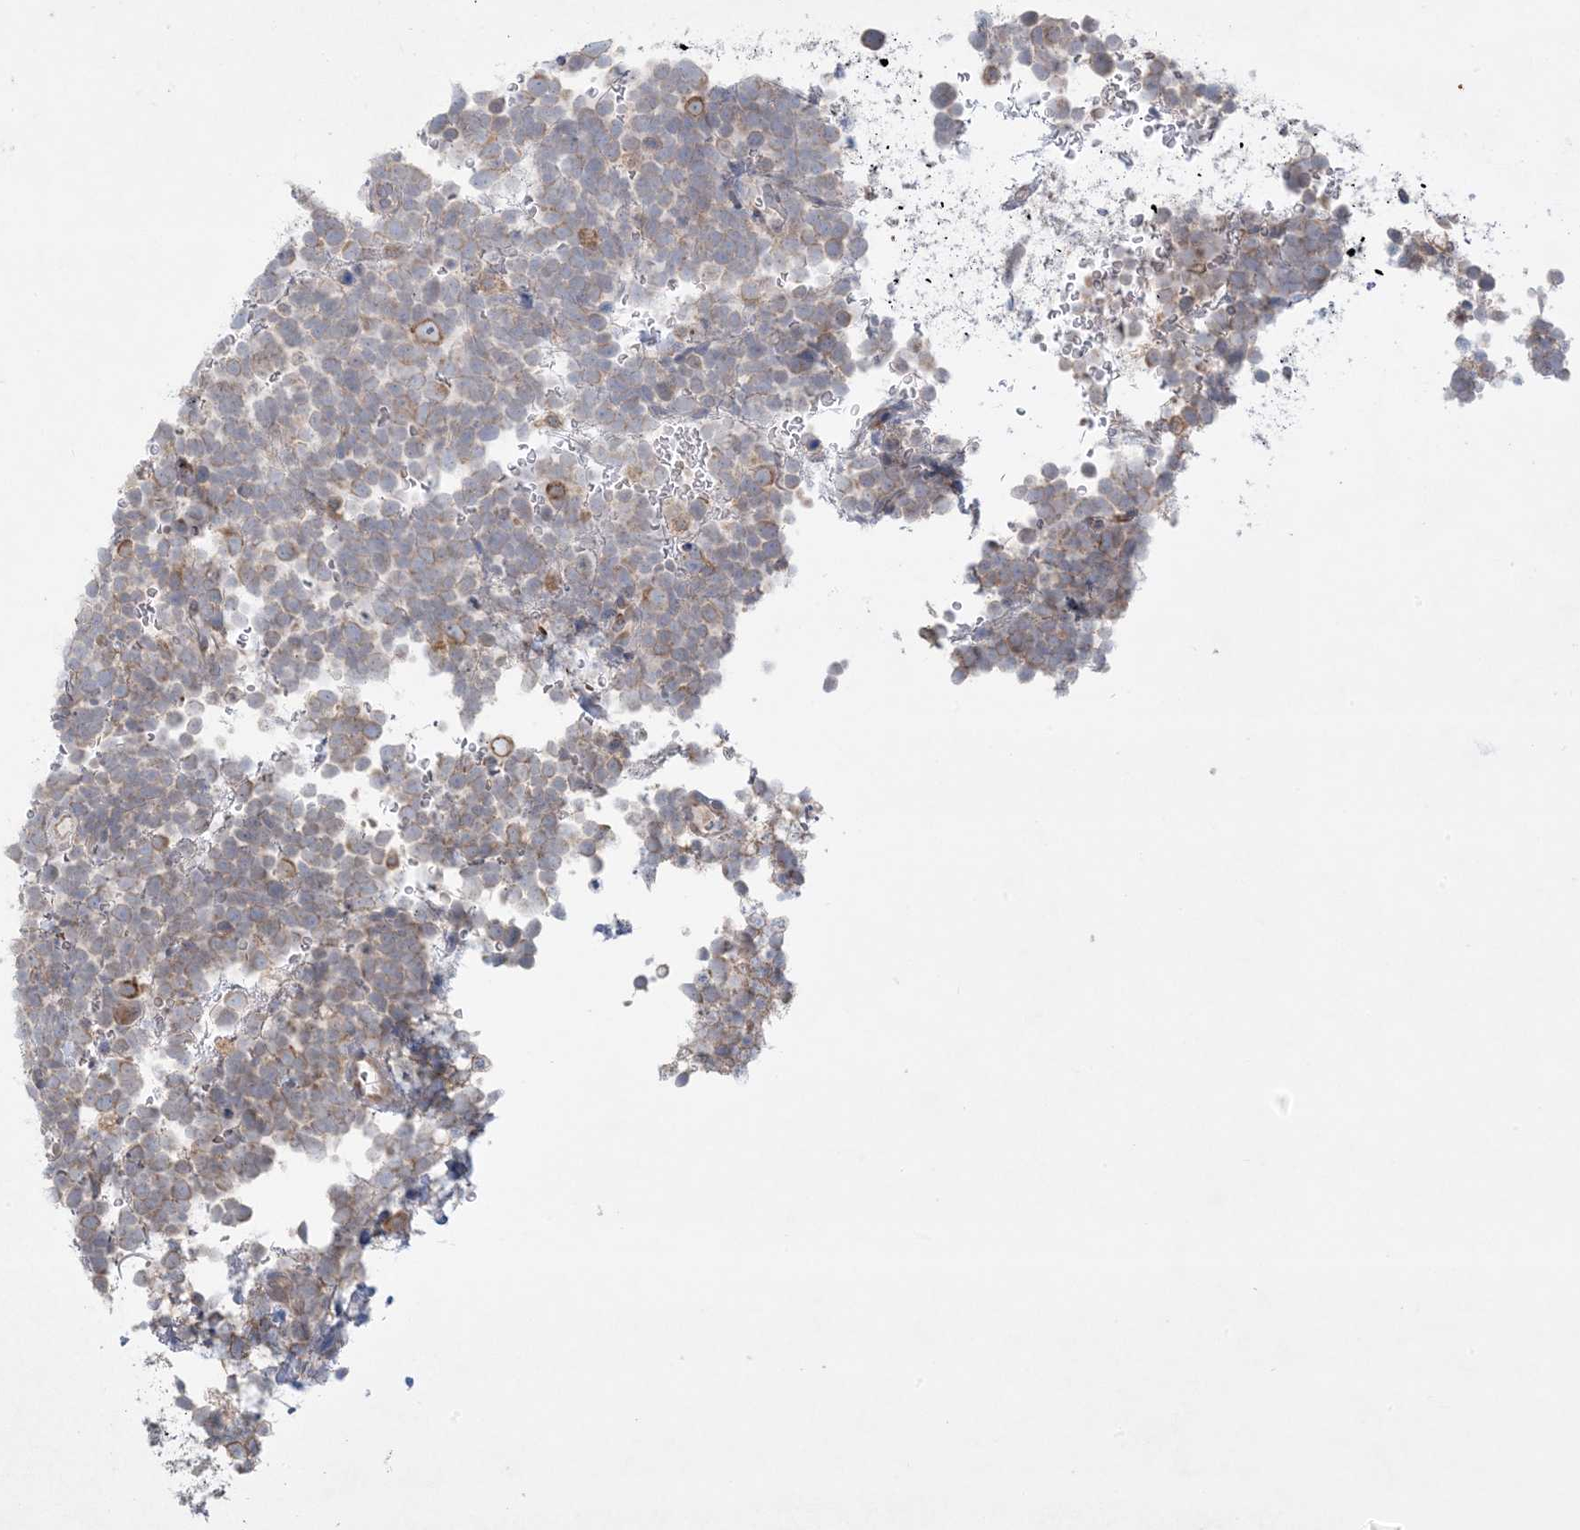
{"staining": {"intensity": "weak", "quantity": ">75%", "location": "cytoplasmic/membranous"}, "tissue": "urothelial cancer", "cell_type": "Tumor cells", "image_type": "cancer", "snomed": [{"axis": "morphology", "description": "Urothelial carcinoma, High grade"}, {"axis": "topography", "description": "Urinary bladder"}], "caption": "Immunohistochemical staining of human urothelial cancer reveals weak cytoplasmic/membranous protein expression in about >75% of tumor cells.", "gene": "MMGT1", "patient": {"sex": "female", "age": 82}}